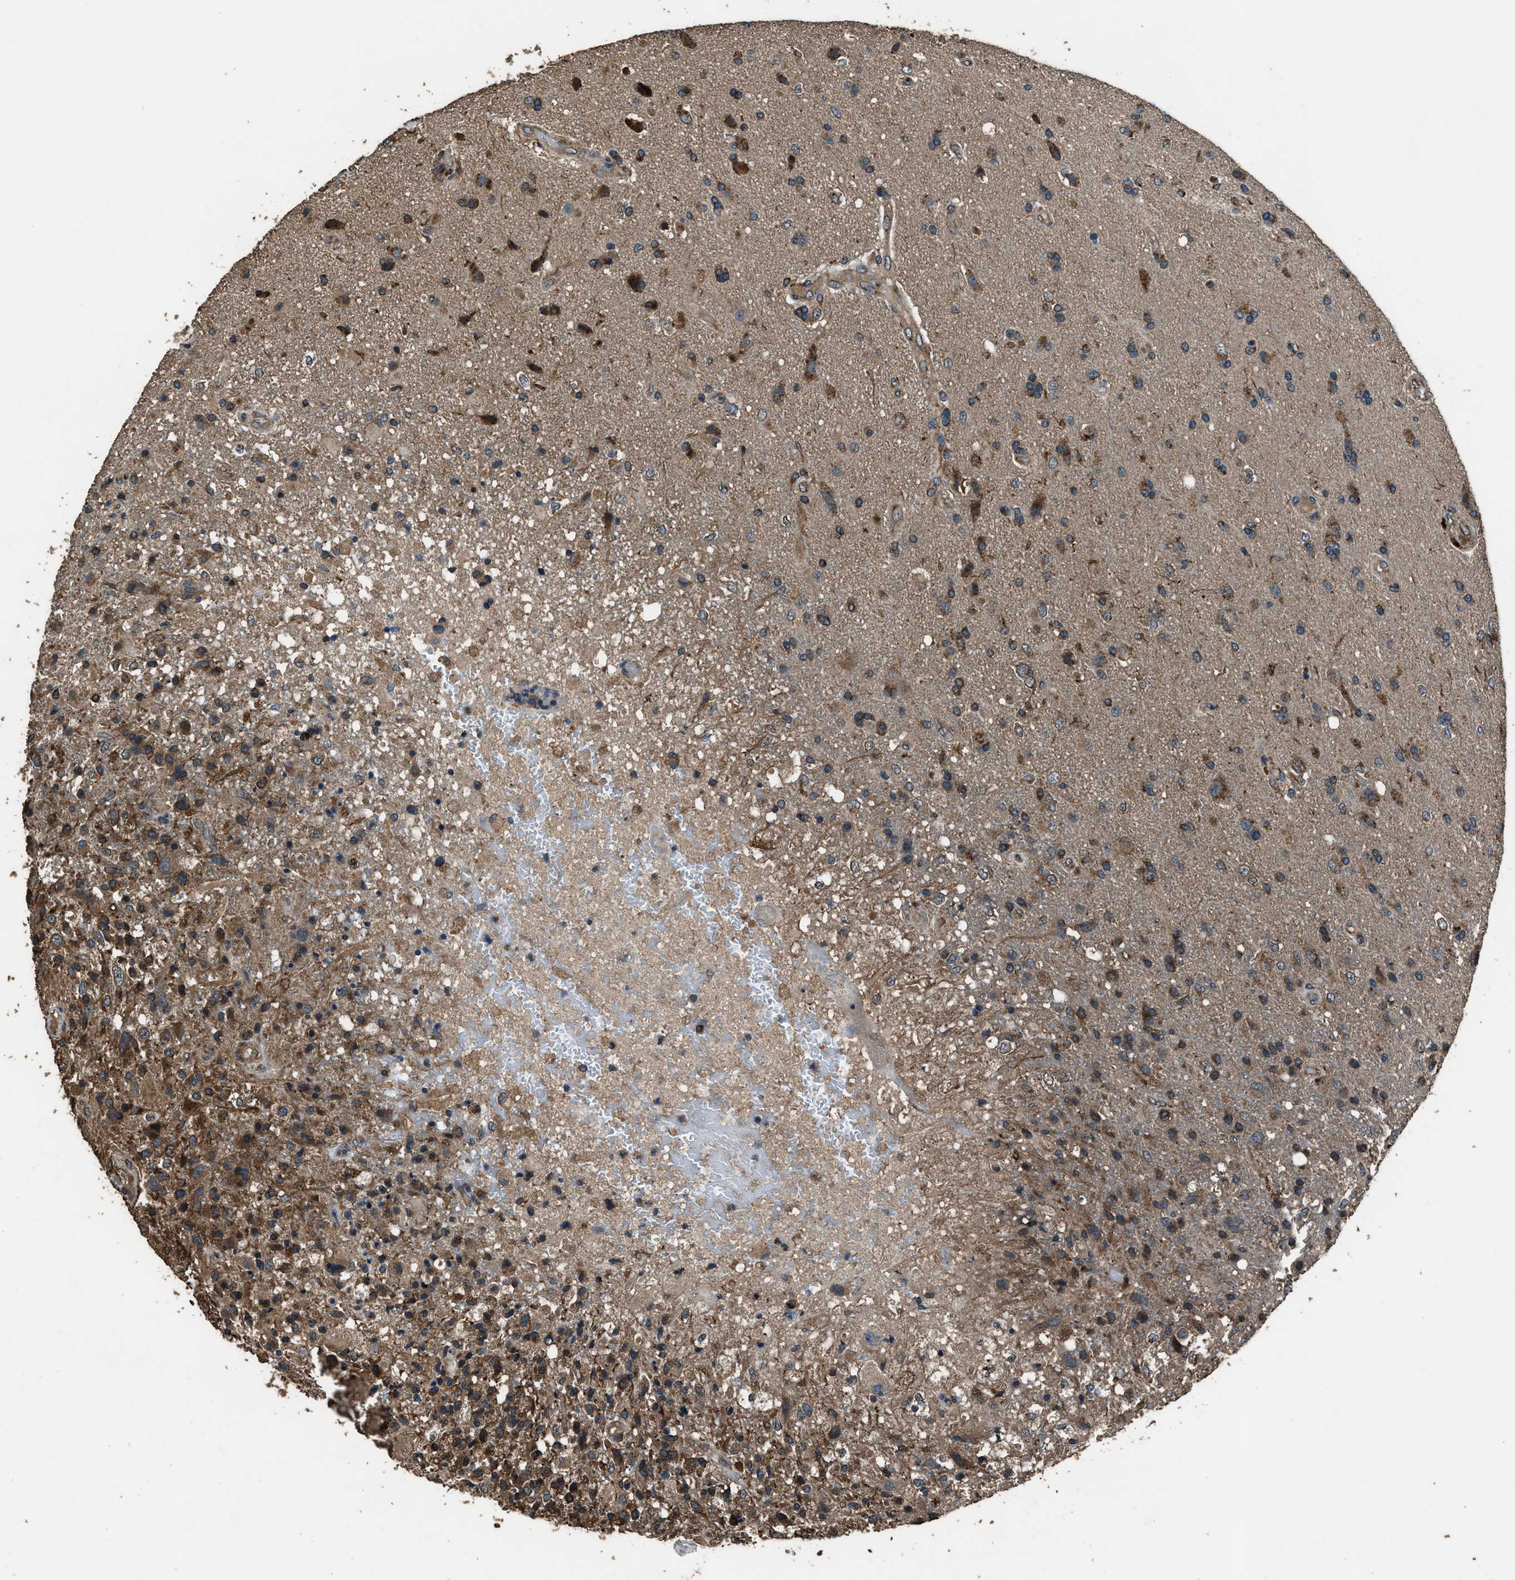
{"staining": {"intensity": "moderate", "quantity": ">75%", "location": "cytoplasmic/membranous"}, "tissue": "glioma", "cell_type": "Tumor cells", "image_type": "cancer", "snomed": [{"axis": "morphology", "description": "Glioma, malignant, High grade"}, {"axis": "topography", "description": "Brain"}], "caption": "DAB immunohistochemical staining of glioma demonstrates moderate cytoplasmic/membranous protein expression in about >75% of tumor cells.", "gene": "SLC38A10", "patient": {"sex": "male", "age": 72}}